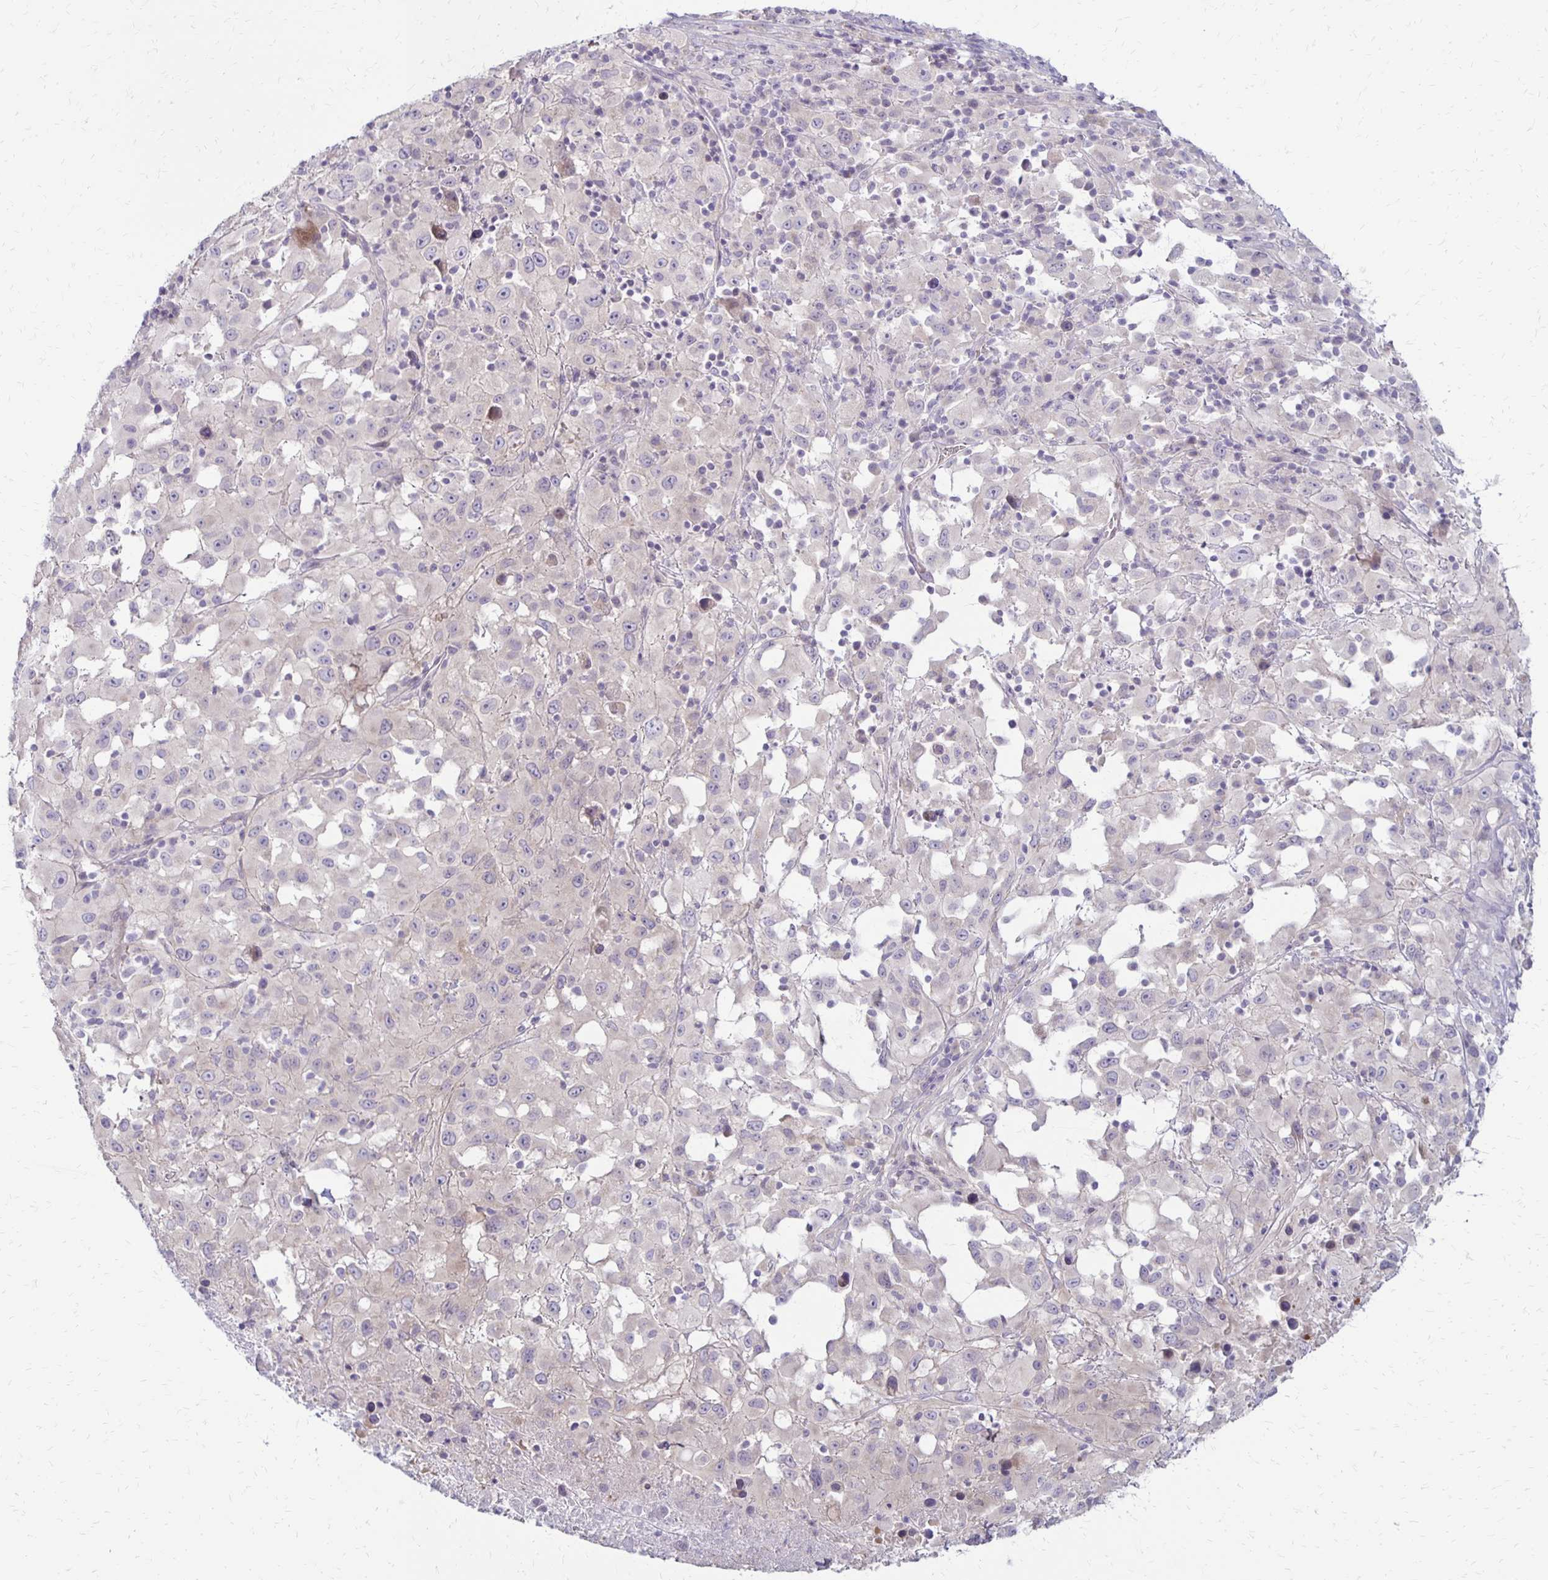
{"staining": {"intensity": "negative", "quantity": "none", "location": "none"}, "tissue": "melanoma", "cell_type": "Tumor cells", "image_type": "cancer", "snomed": [{"axis": "morphology", "description": "Malignant melanoma, Metastatic site"}, {"axis": "topography", "description": "Soft tissue"}], "caption": "Tumor cells show no significant staining in melanoma. The staining is performed using DAB brown chromogen with nuclei counter-stained in using hematoxylin.", "gene": "KATNBL1", "patient": {"sex": "male", "age": 50}}